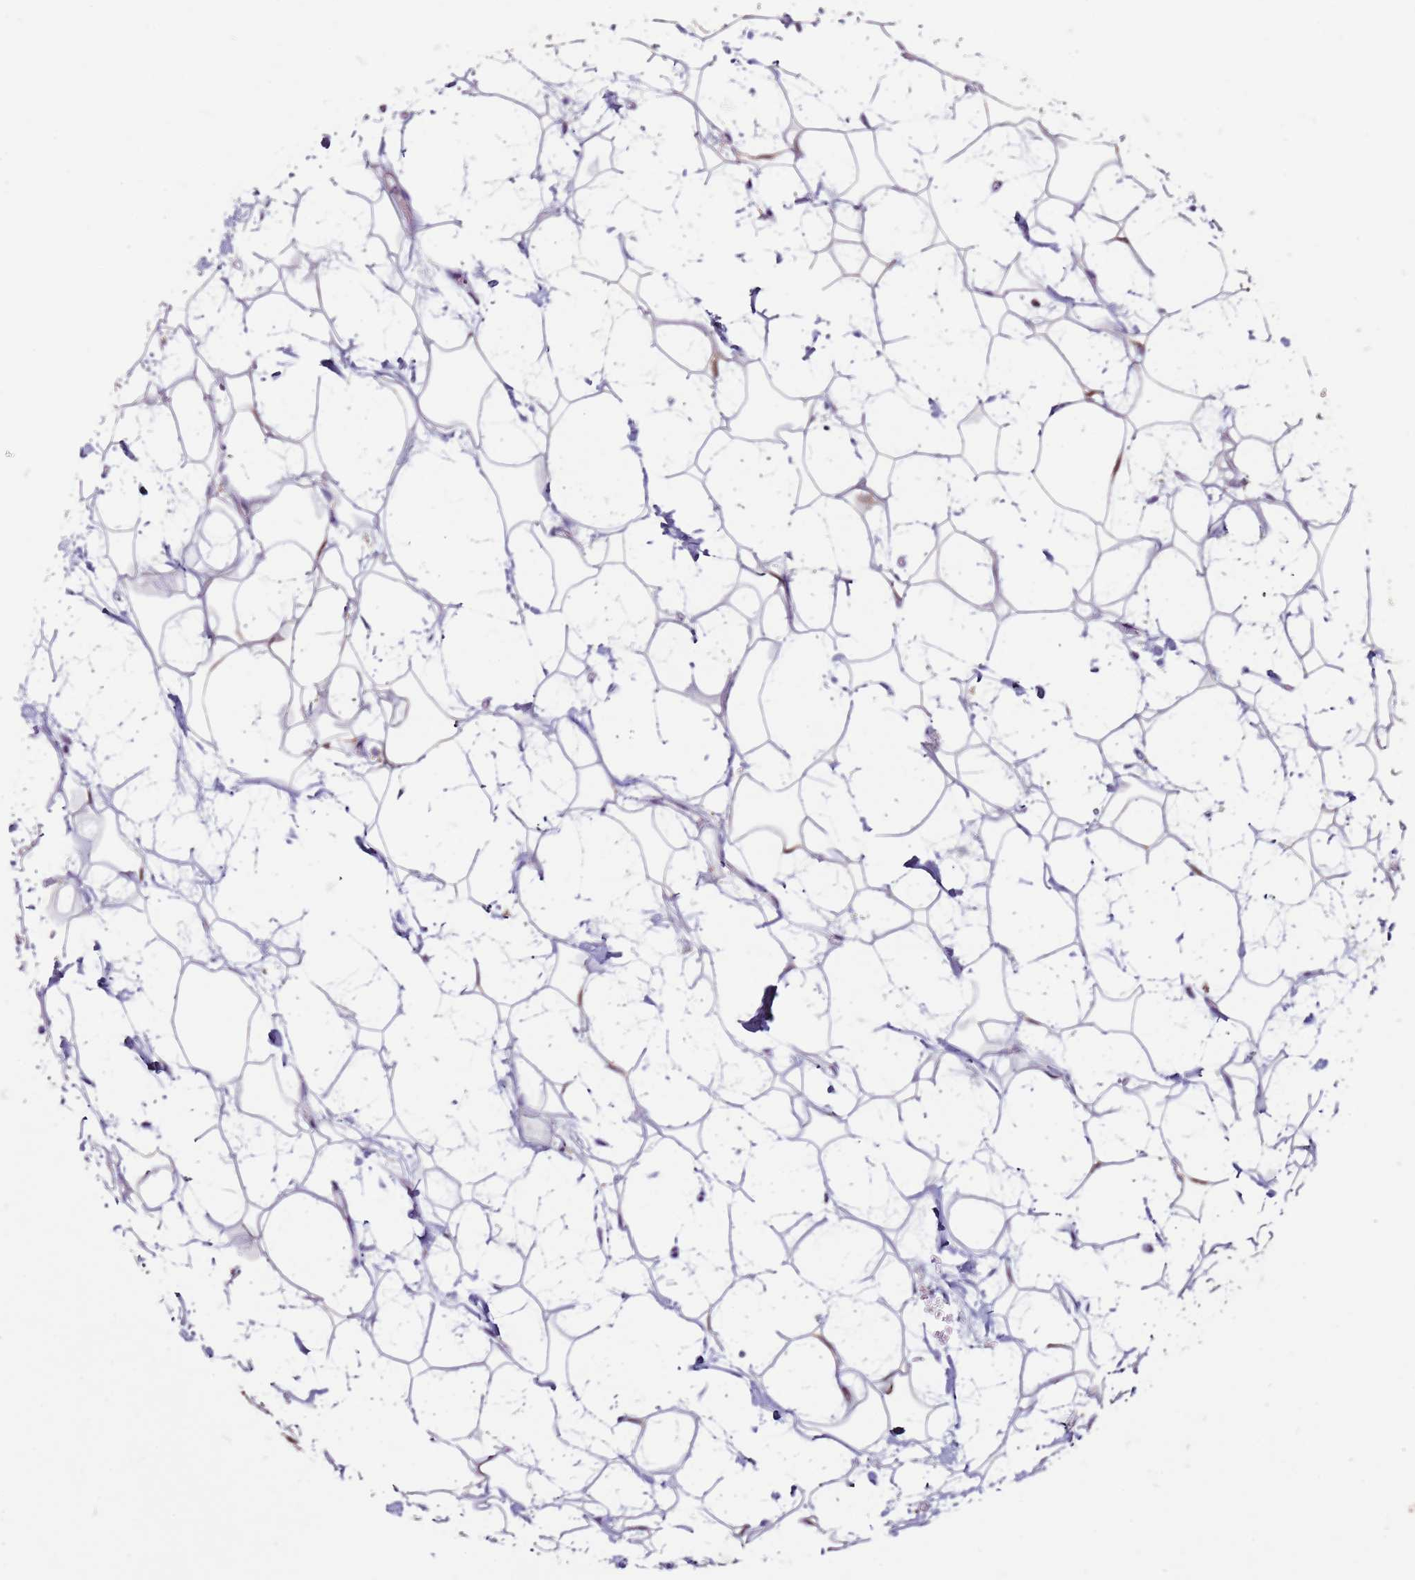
{"staining": {"intensity": "weak", "quantity": ">75%", "location": "cytoplasmic/membranous"}, "tissue": "adipose tissue", "cell_type": "Adipocytes", "image_type": "normal", "snomed": [{"axis": "morphology", "description": "Normal tissue, NOS"}, {"axis": "topography", "description": "Breast"}], "caption": "A brown stain labels weak cytoplasmic/membranous positivity of a protein in adipocytes of unremarkable adipose tissue. (Brightfield microscopy of DAB IHC at high magnification).", "gene": "MDH1", "patient": {"sex": "female", "age": 26}}